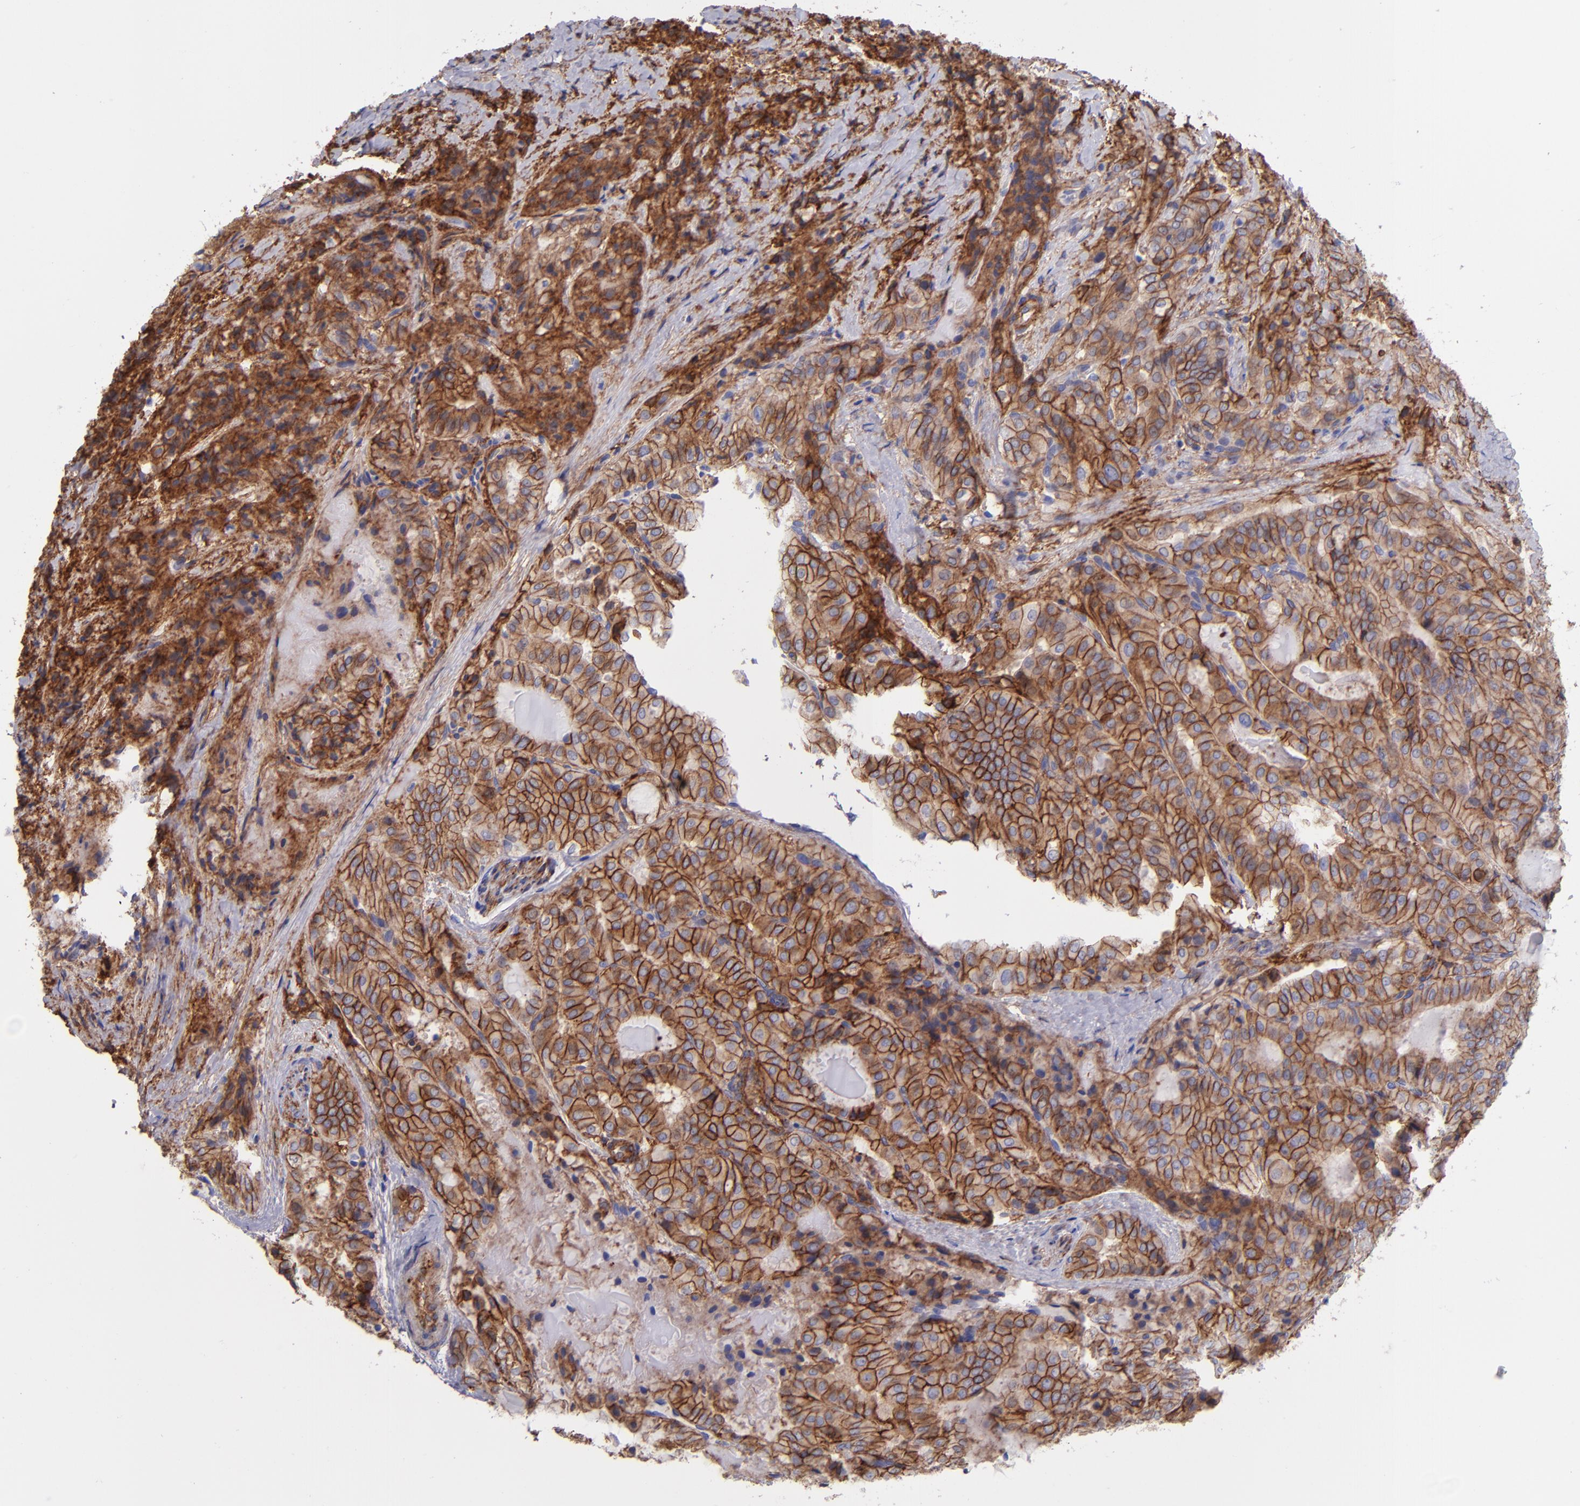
{"staining": {"intensity": "strong", "quantity": "25%-75%", "location": "cytoplasmic/membranous"}, "tissue": "thyroid cancer", "cell_type": "Tumor cells", "image_type": "cancer", "snomed": [{"axis": "morphology", "description": "Papillary adenocarcinoma, NOS"}, {"axis": "topography", "description": "Thyroid gland"}], "caption": "Immunohistochemical staining of thyroid papillary adenocarcinoma demonstrates high levels of strong cytoplasmic/membranous positivity in approximately 25%-75% of tumor cells.", "gene": "ITGAV", "patient": {"sex": "female", "age": 71}}